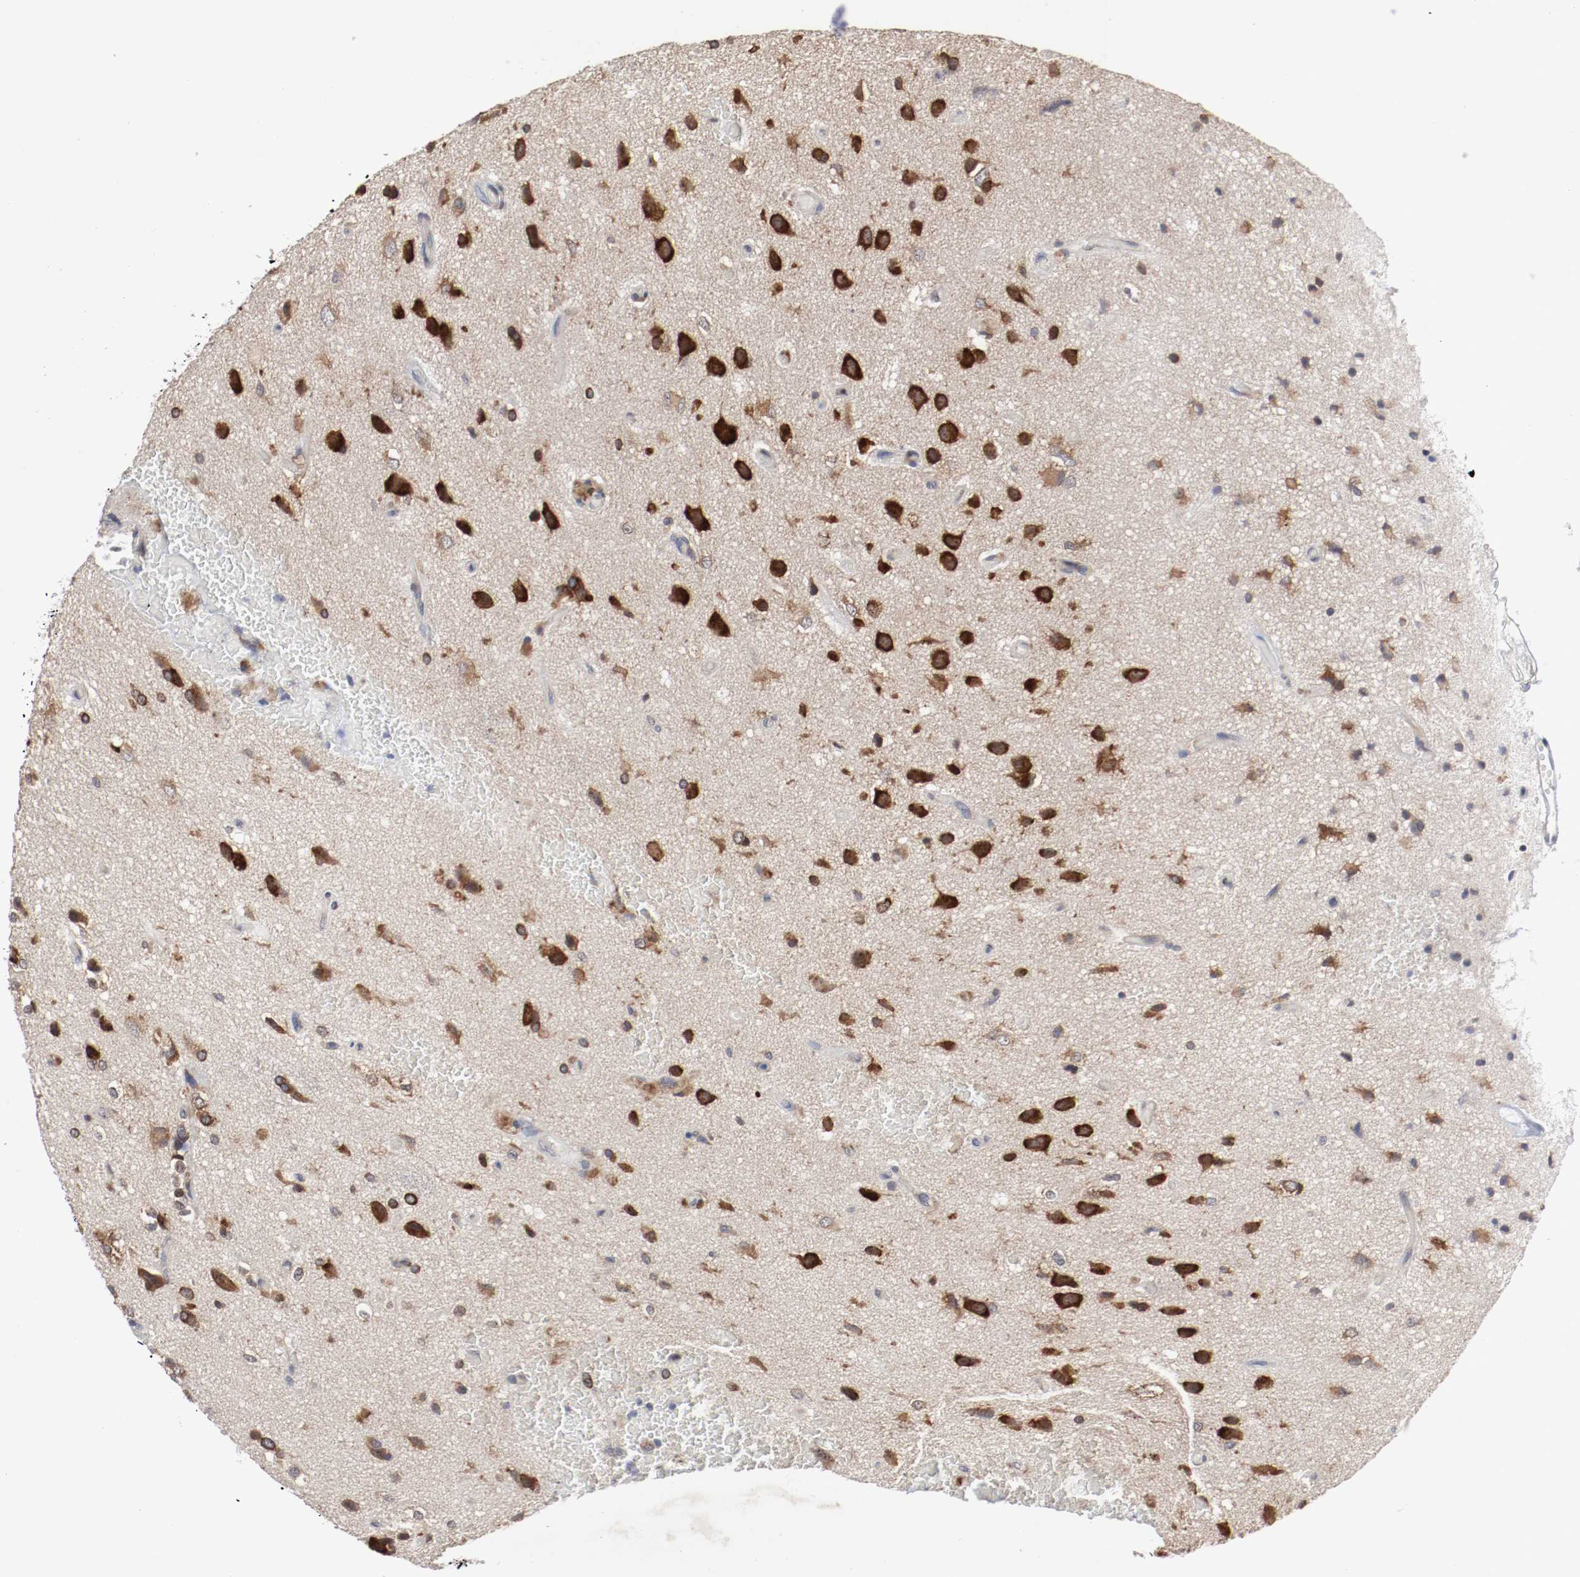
{"staining": {"intensity": "moderate", "quantity": ">75%", "location": "cytoplasmic/membranous"}, "tissue": "glioma", "cell_type": "Tumor cells", "image_type": "cancer", "snomed": [{"axis": "morphology", "description": "Glioma, malignant, High grade"}, {"axis": "topography", "description": "Brain"}], "caption": "Brown immunohistochemical staining in glioma shows moderate cytoplasmic/membranous positivity in about >75% of tumor cells.", "gene": "FKBP3", "patient": {"sex": "male", "age": 47}}